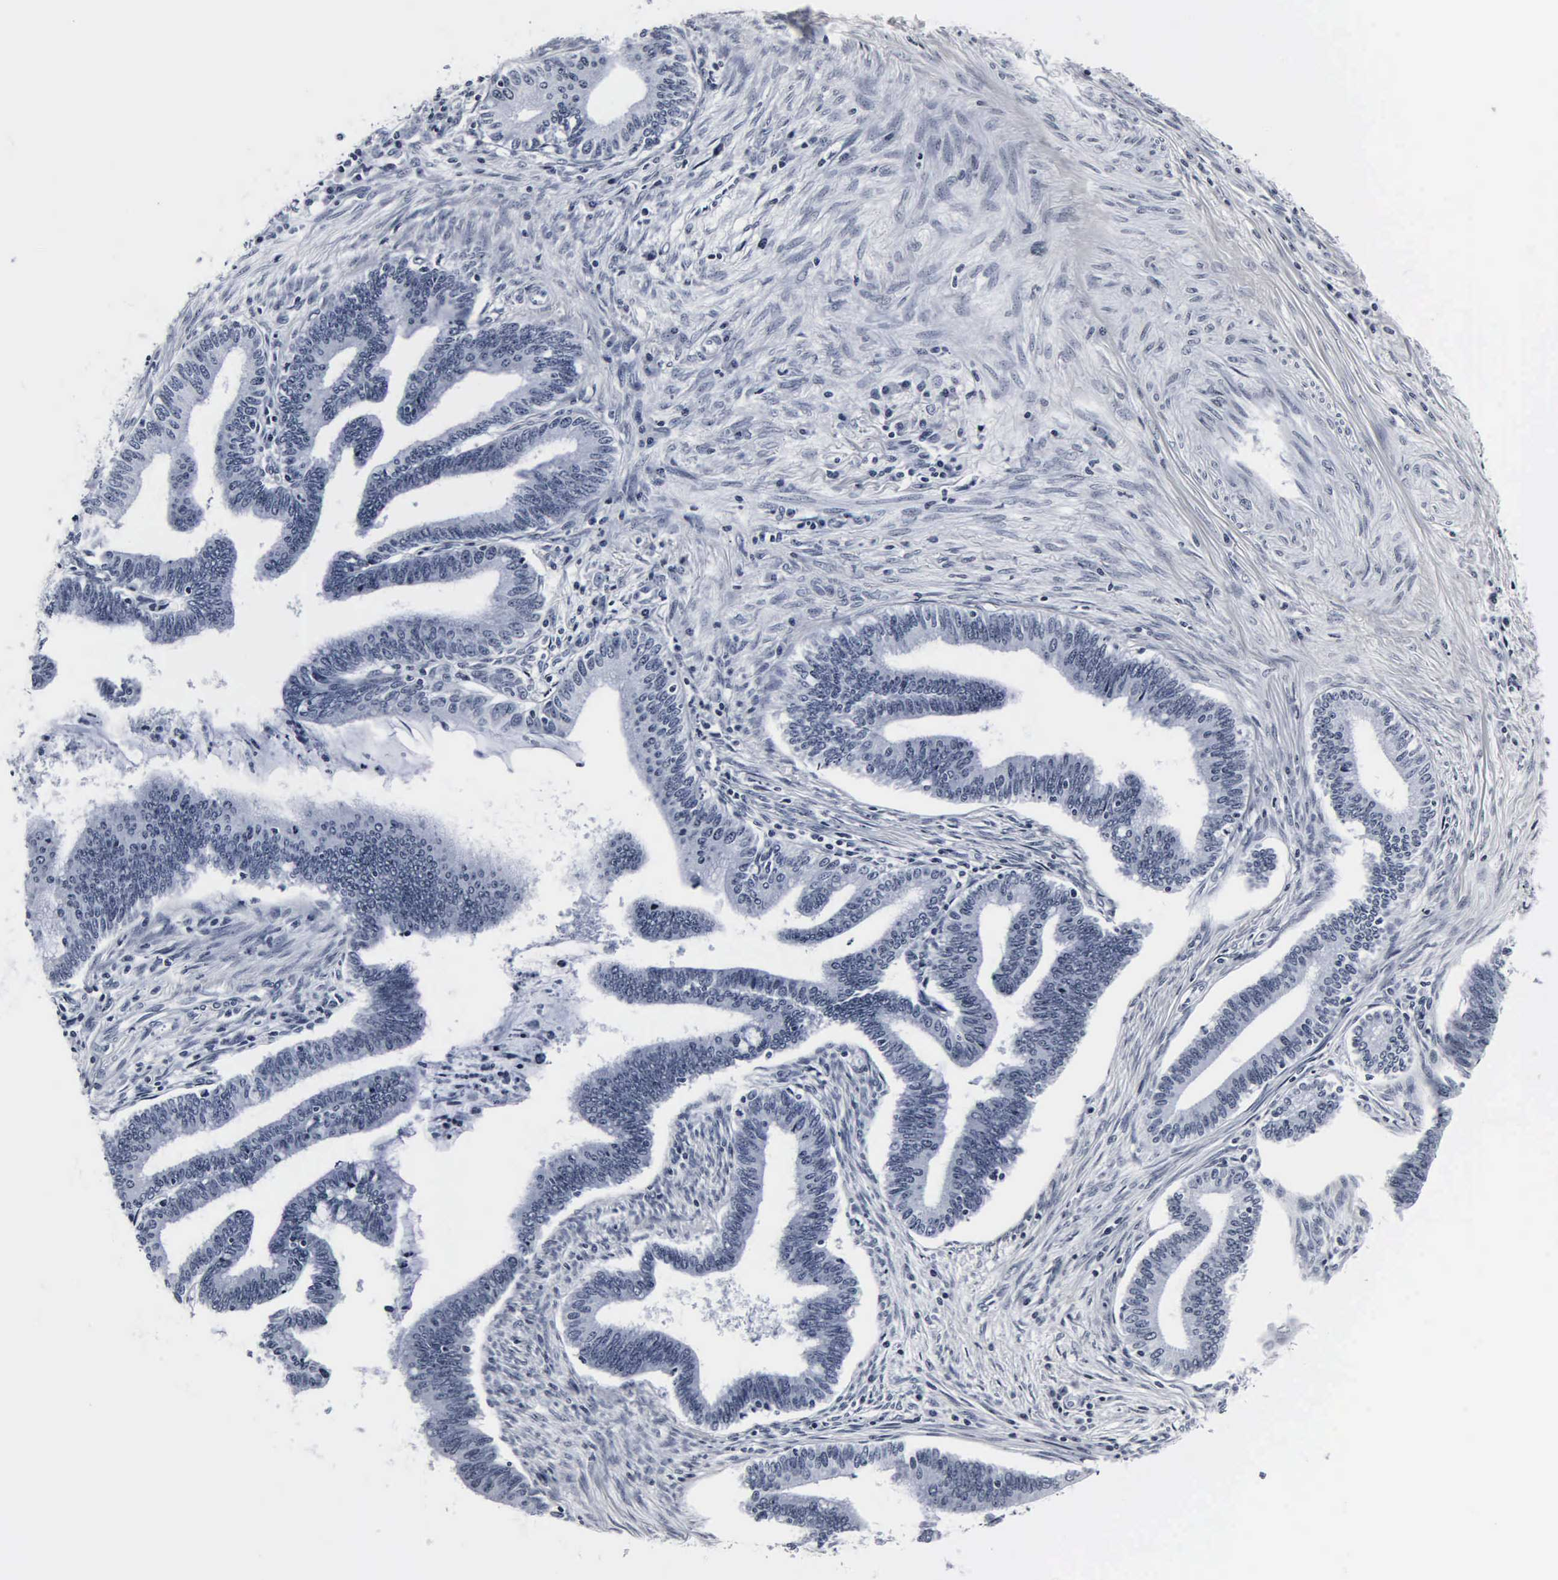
{"staining": {"intensity": "negative", "quantity": "none", "location": "none"}, "tissue": "cervical cancer", "cell_type": "Tumor cells", "image_type": "cancer", "snomed": [{"axis": "morphology", "description": "Adenocarcinoma, NOS"}, {"axis": "topography", "description": "Cervix"}], "caption": "There is no significant staining in tumor cells of cervical cancer.", "gene": "DGCR2", "patient": {"sex": "female", "age": 36}}